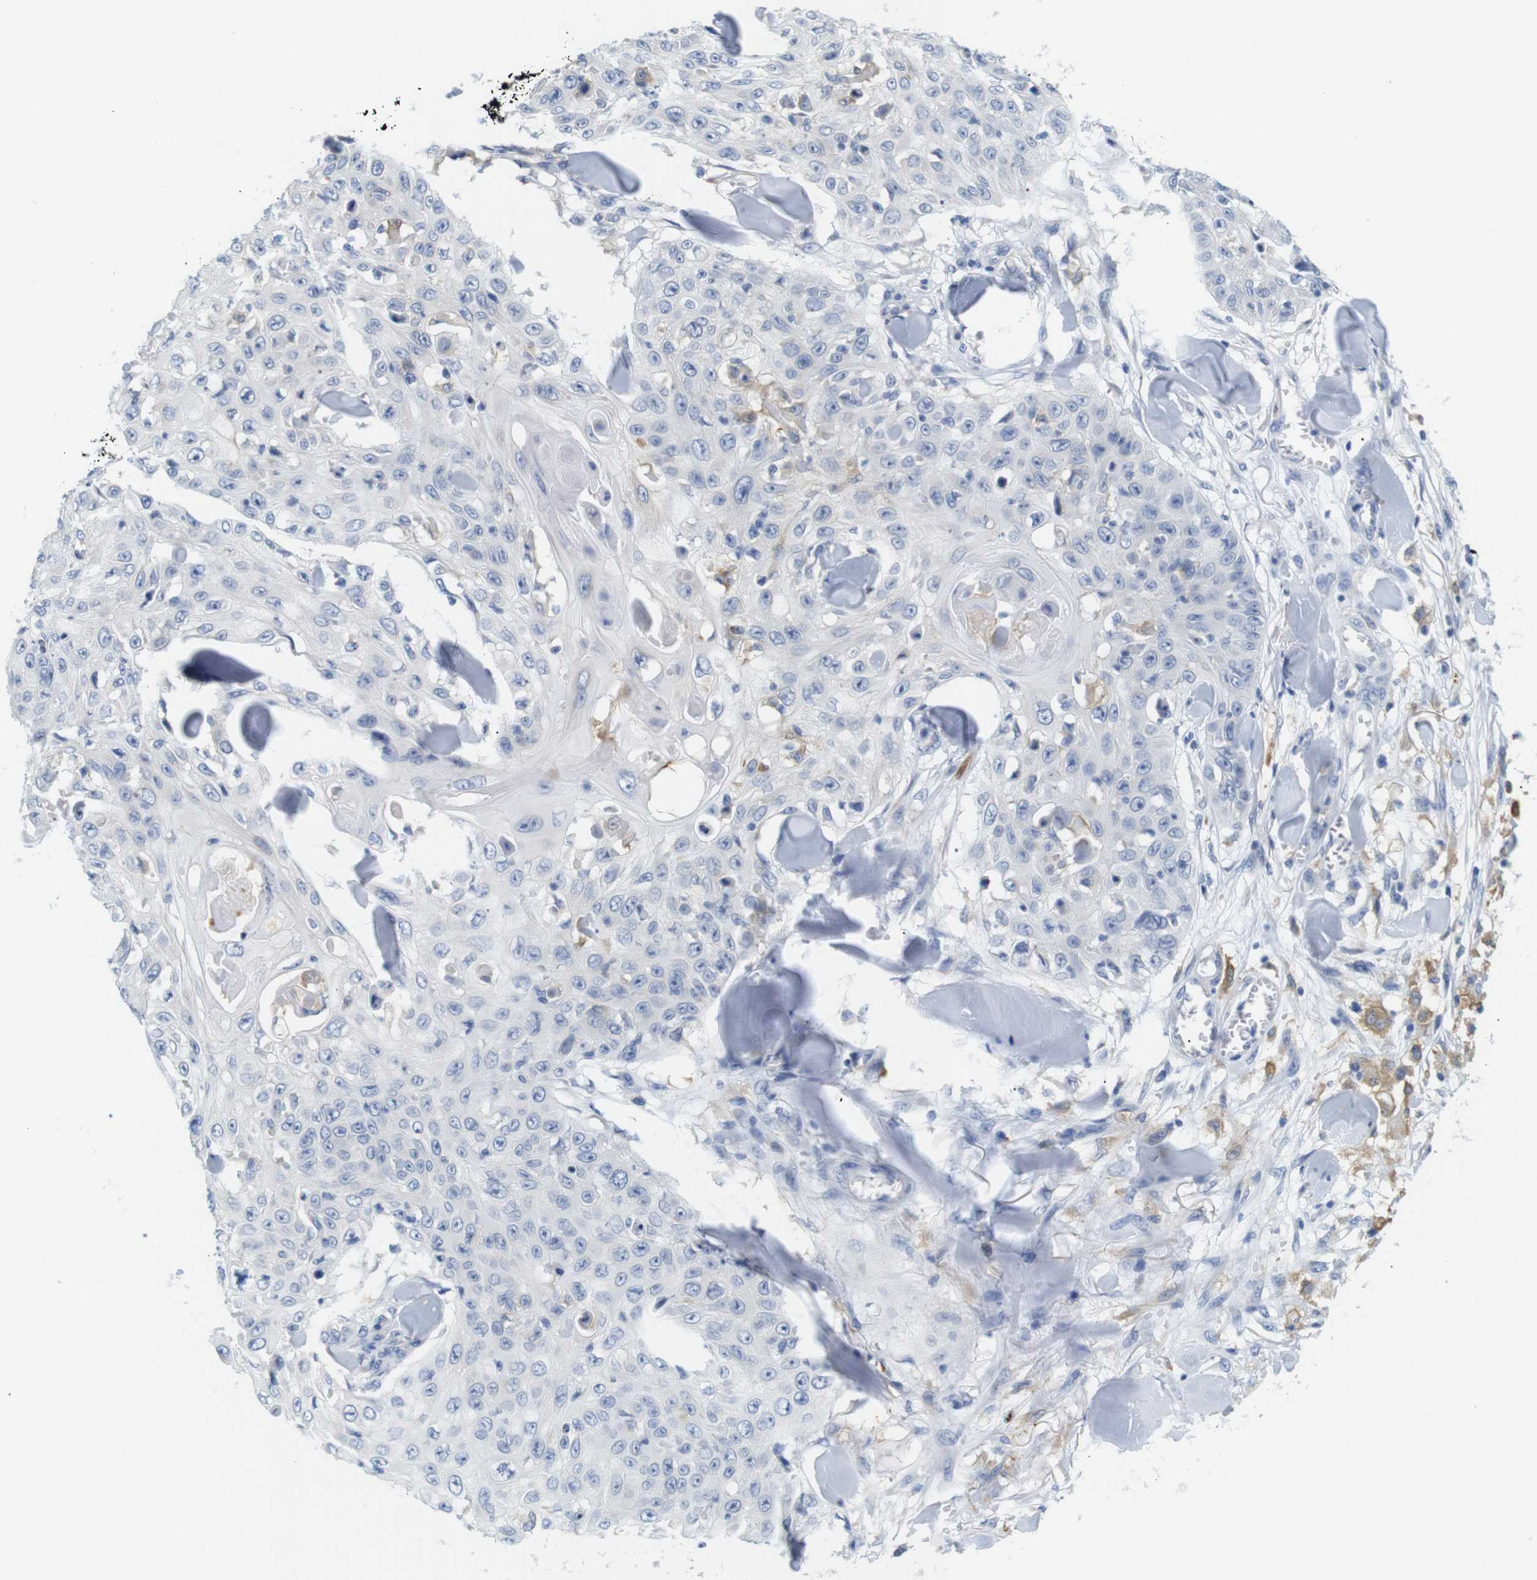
{"staining": {"intensity": "negative", "quantity": "none", "location": "none"}, "tissue": "skin cancer", "cell_type": "Tumor cells", "image_type": "cancer", "snomed": [{"axis": "morphology", "description": "Squamous cell carcinoma, NOS"}, {"axis": "topography", "description": "Skin"}], "caption": "The histopathology image displays no staining of tumor cells in skin squamous cell carcinoma.", "gene": "NEBL", "patient": {"sex": "male", "age": 86}}